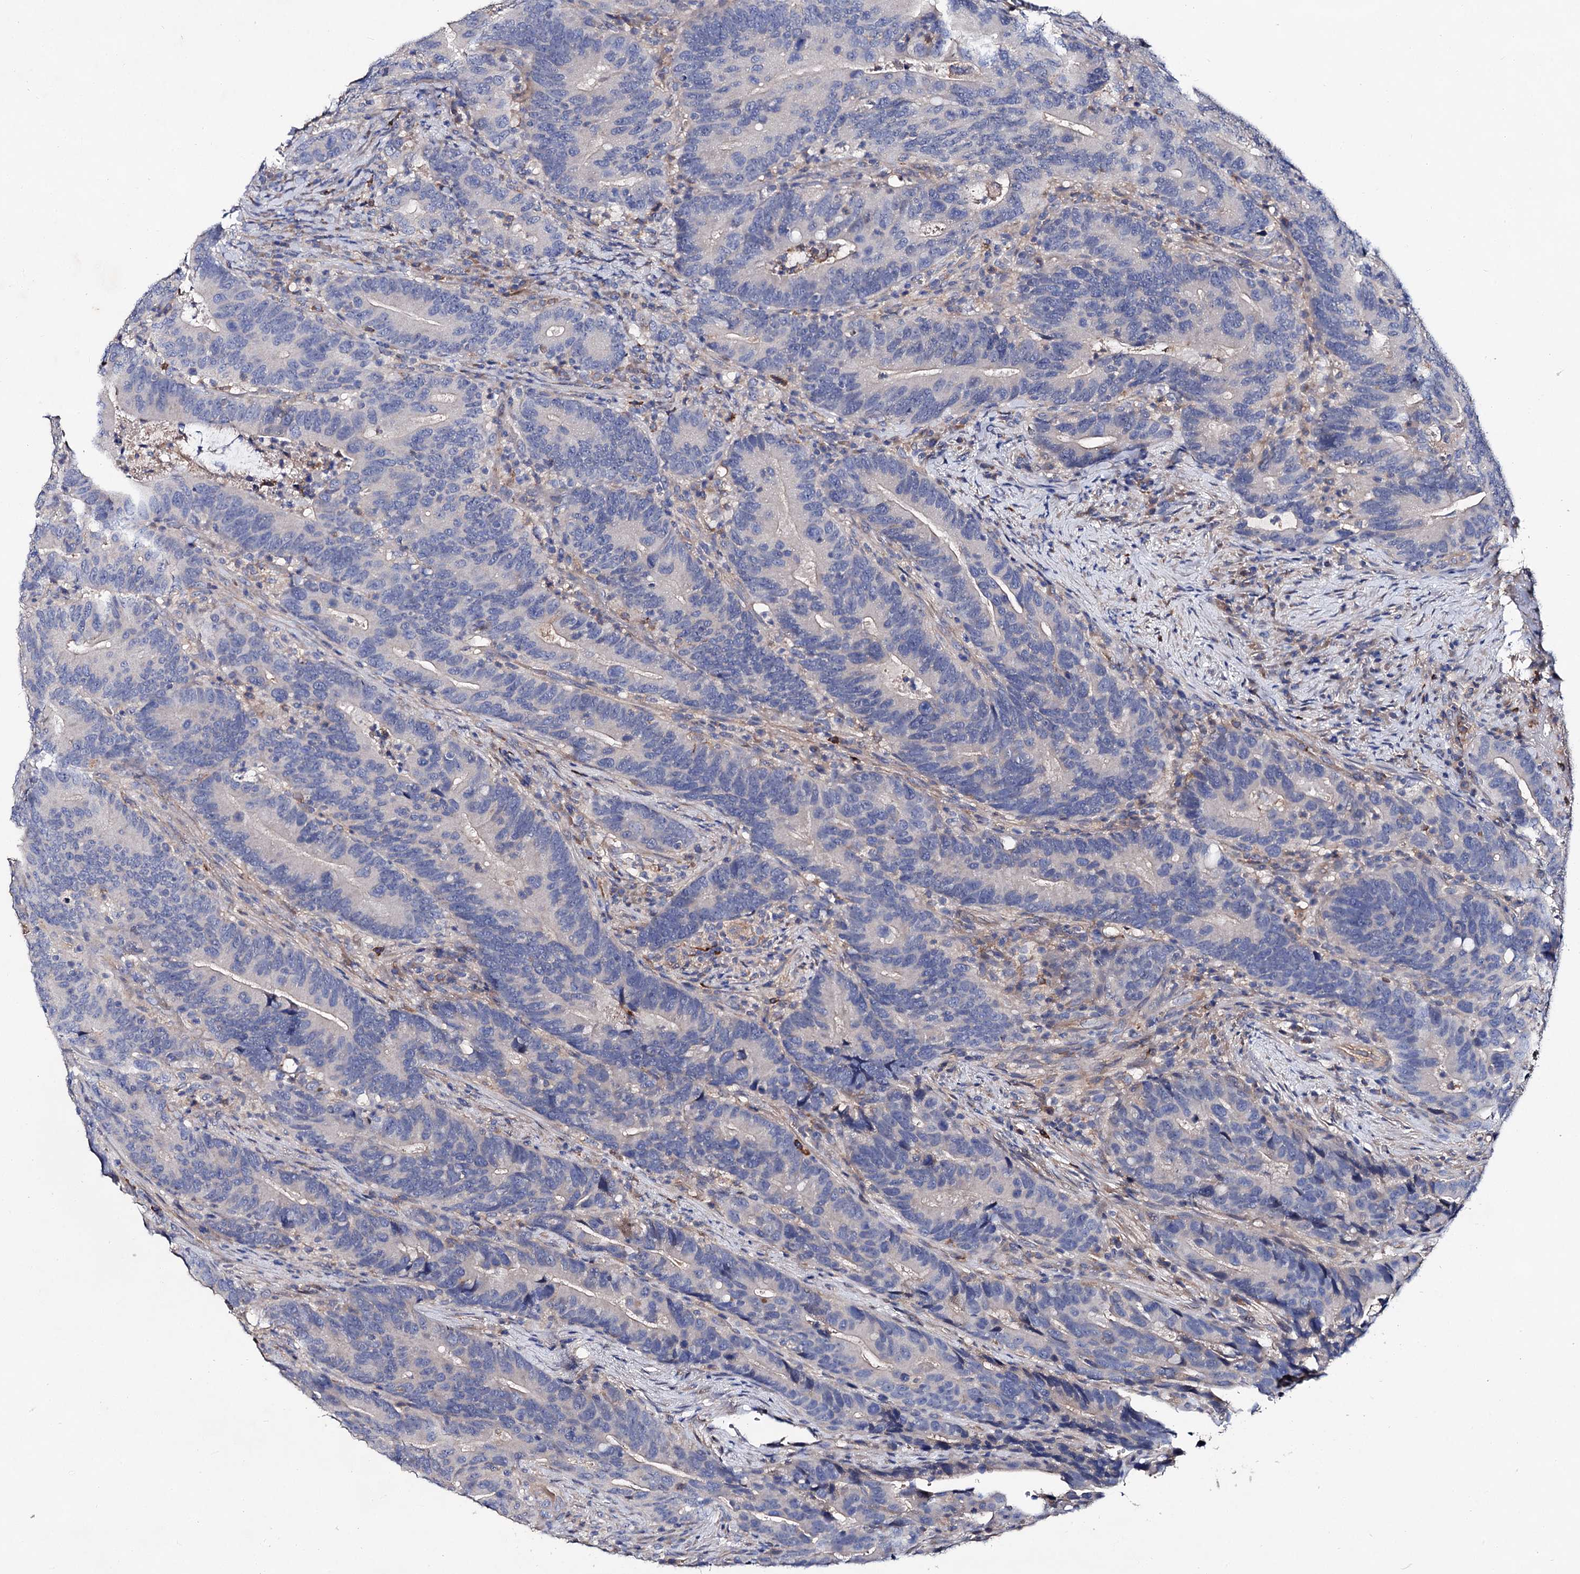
{"staining": {"intensity": "negative", "quantity": "none", "location": "none"}, "tissue": "colorectal cancer", "cell_type": "Tumor cells", "image_type": "cancer", "snomed": [{"axis": "morphology", "description": "Adenocarcinoma, NOS"}, {"axis": "topography", "description": "Colon"}], "caption": "Micrograph shows no protein expression in tumor cells of colorectal adenocarcinoma tissue. The staining is performed using DAB brown chromogen with nuclei counter-stained in using hematoxylin.", "gene": "HVCN1", "patient": {"sex": "female", "age": 66}}